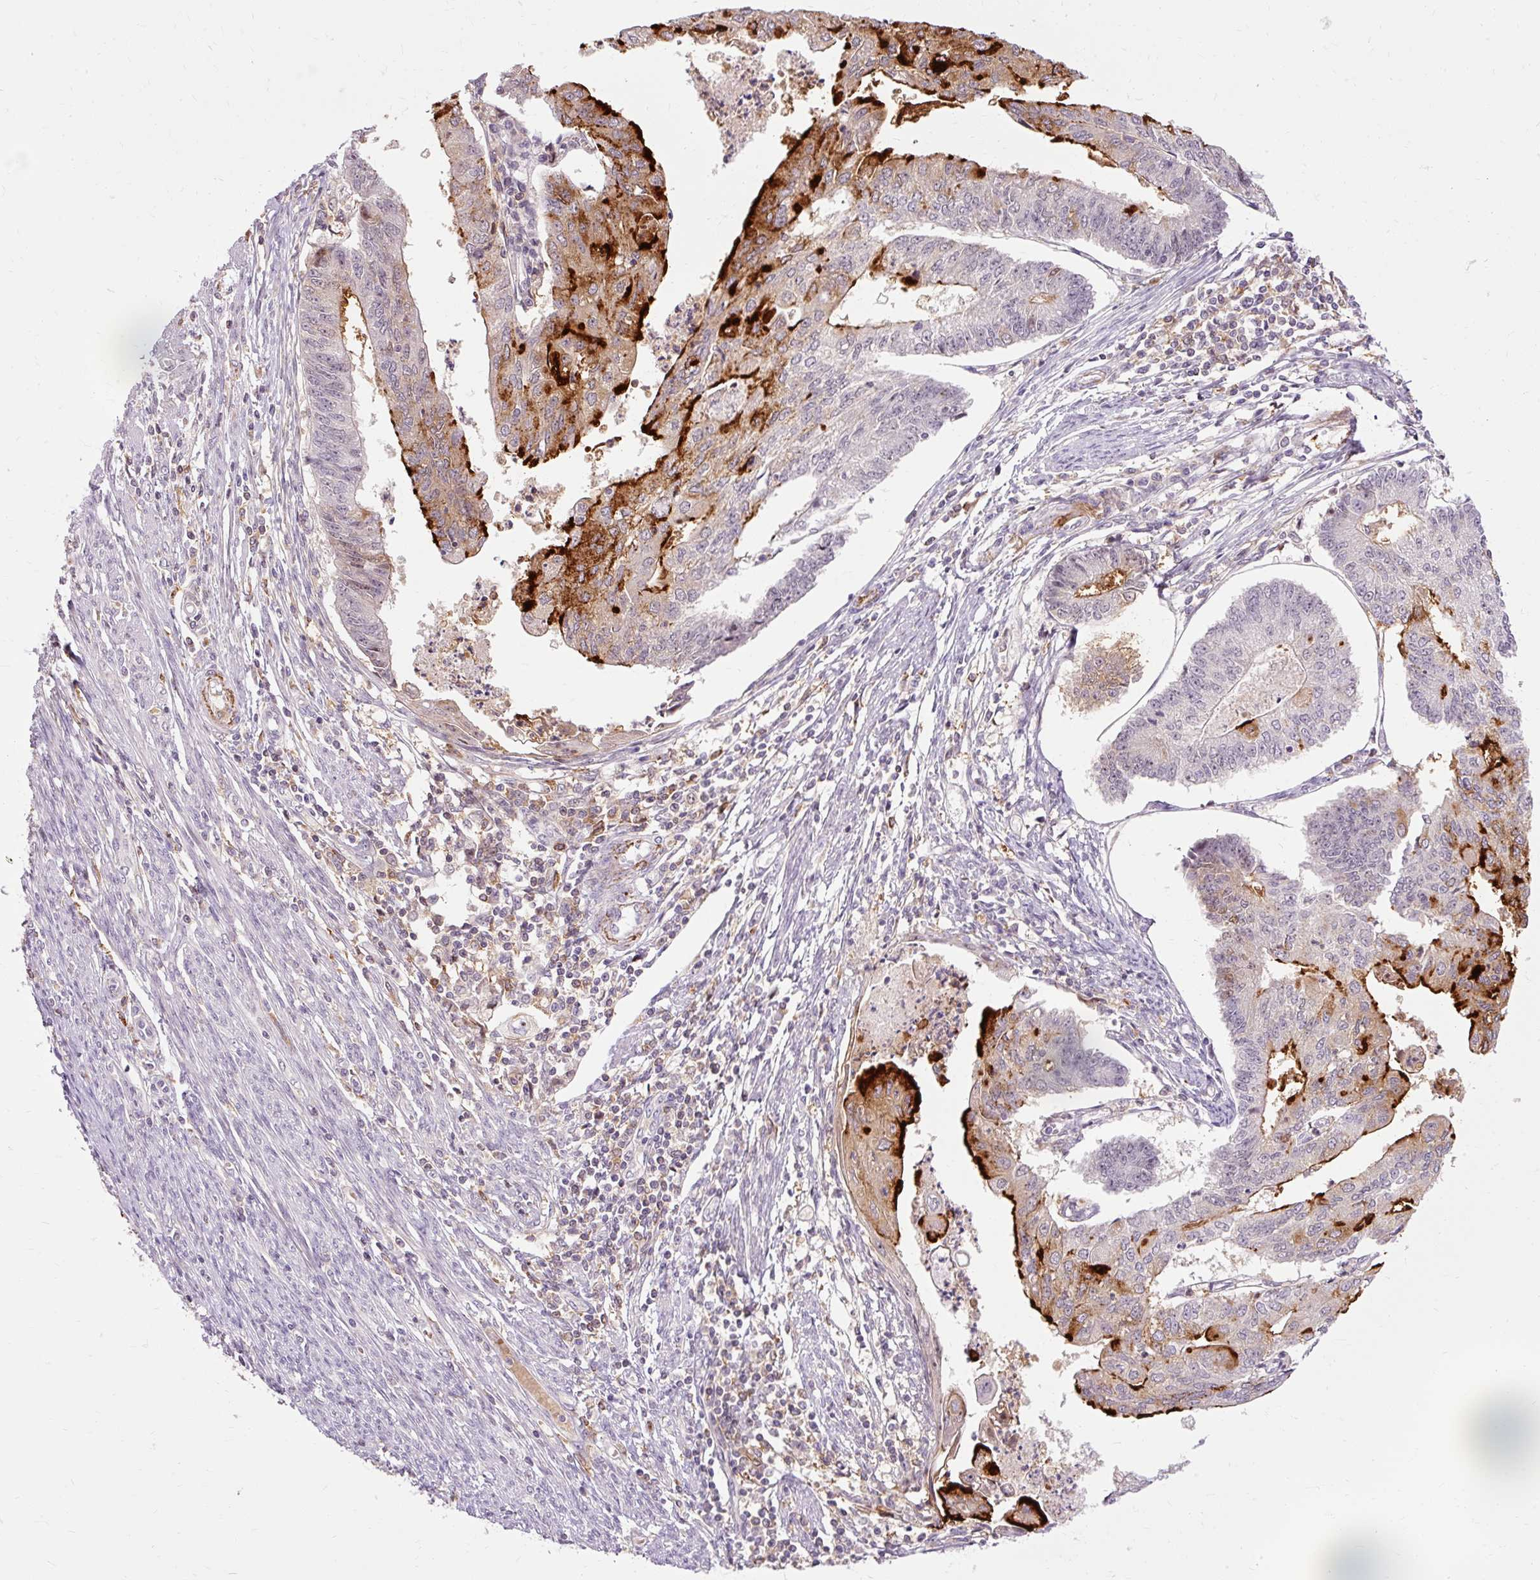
{"staining": {"intensity": "strong", "quantity": "25%-75%", "location": "cytoplasmic/membranous"}, "tissue": "endometrial cancer", "cell_type": "Tumor cells", "image_type": "cancer", "snomed": [{"axis": "morphology", "description": "Adenocarcinoma, NOS"}, {"axis": "topography", "description": "Endometrium"}], "caption": "An image showing strong cytoplasmic/membranous staining in approximately 25%-75% of tumor cells in endometrial cancer, as visualized by brown immunohistochemical staining.", "gene": "CEBPZ", "patient": {"sex": "female", "age": 56}}